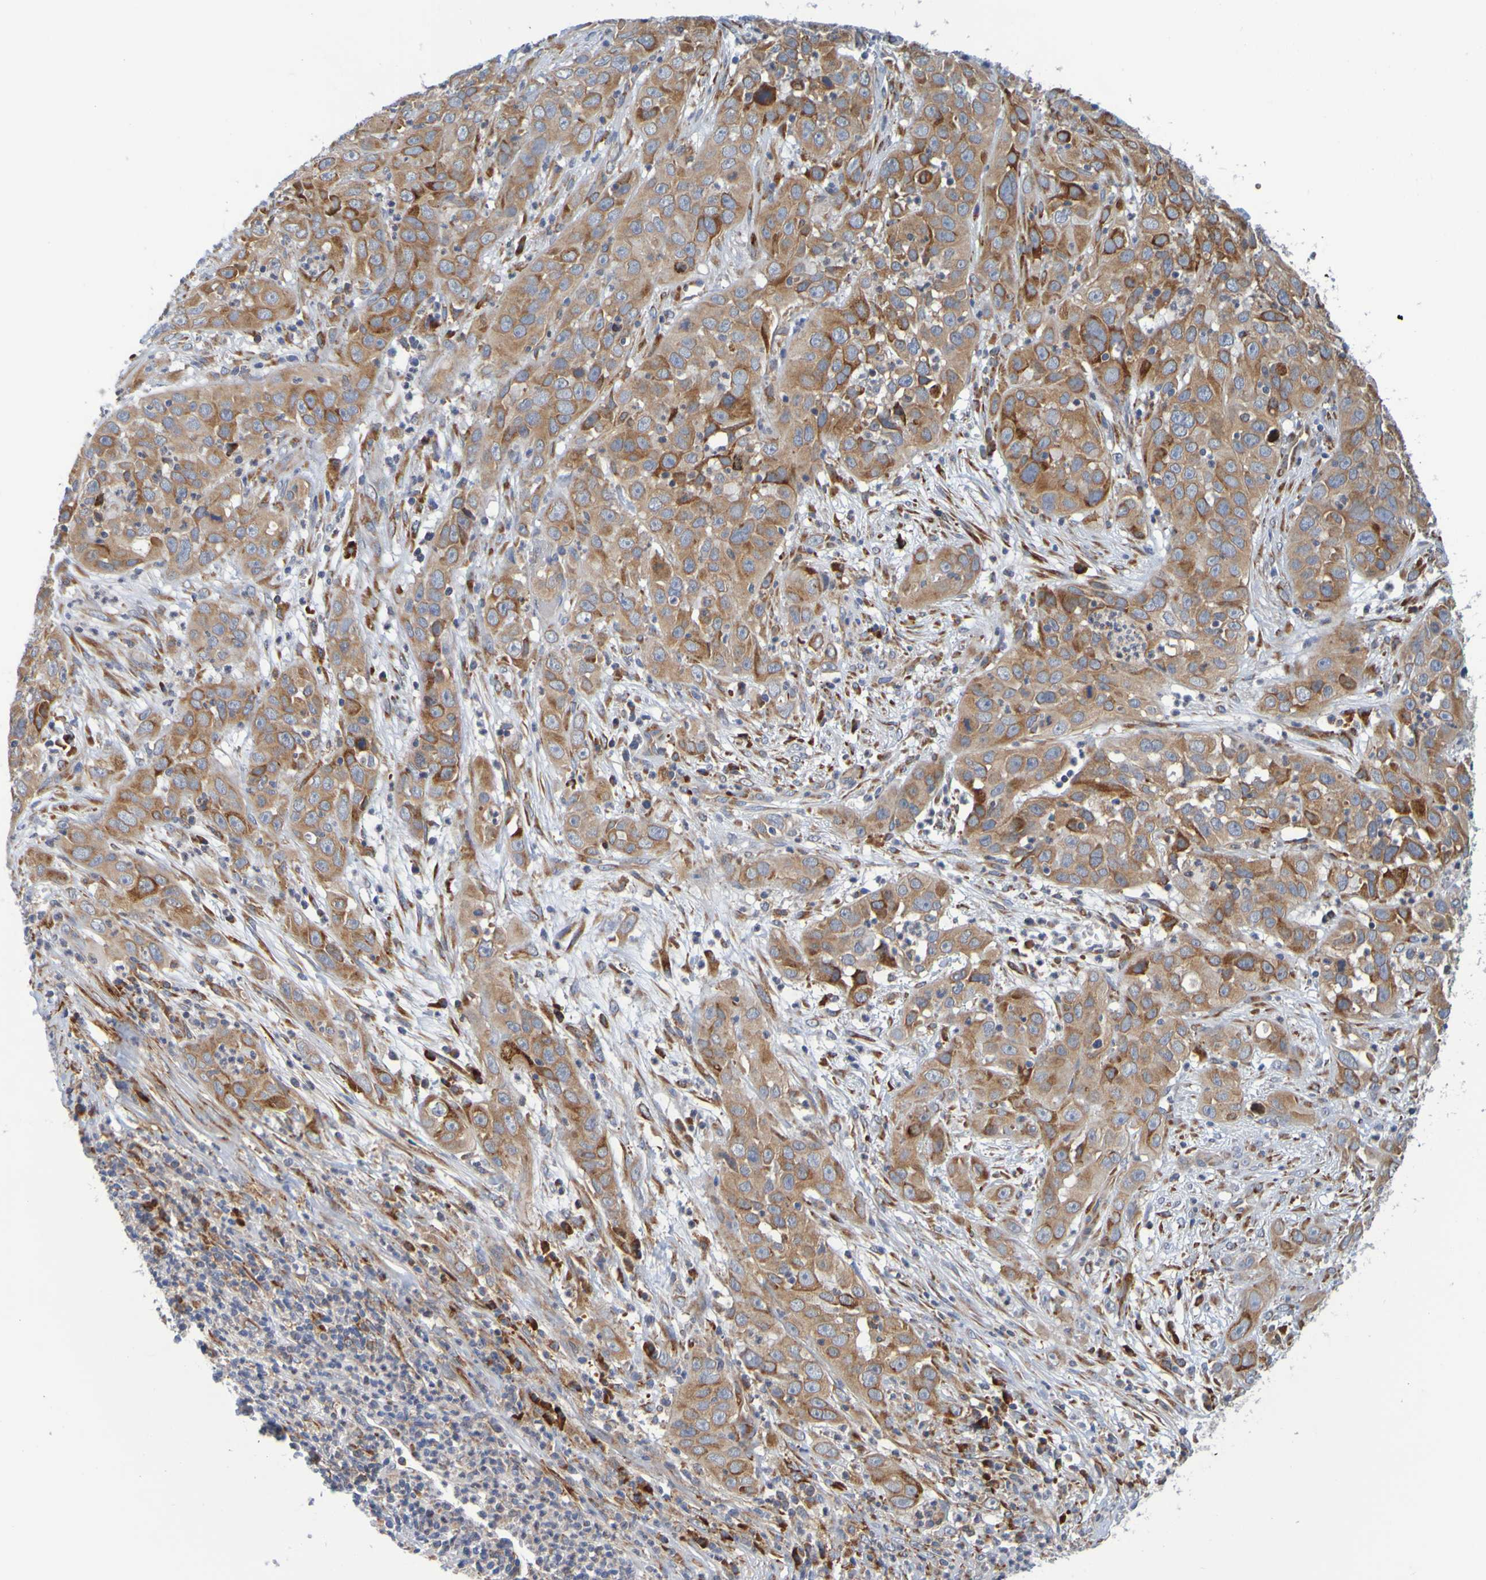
{"staining": {"intensity": "moderate", "quantity": ">75%", "location": "cytoplasmic/membranous"}, "tissue": "cervical cancer", "cell_type": "Tumor cells", "image_type": "cancer", "snomed": [{"axis": "morphology", "description": "Squamous cell carcinoma, NOS"}, {"axis": "topography", "description": "Cervix"}], "caption": "Cervical cancer tissue demonstrates moderate cytoplasmic/membranous positivity in approximately >75% of tumor cells, visualized by immunohistochemistry. (DAB (3,3'-diaminobenzidine) IHC, brown staining for protein, blue staining for nuclei).", "gene": "SIL1", "patient": {"sex": "female", "age": 32}}